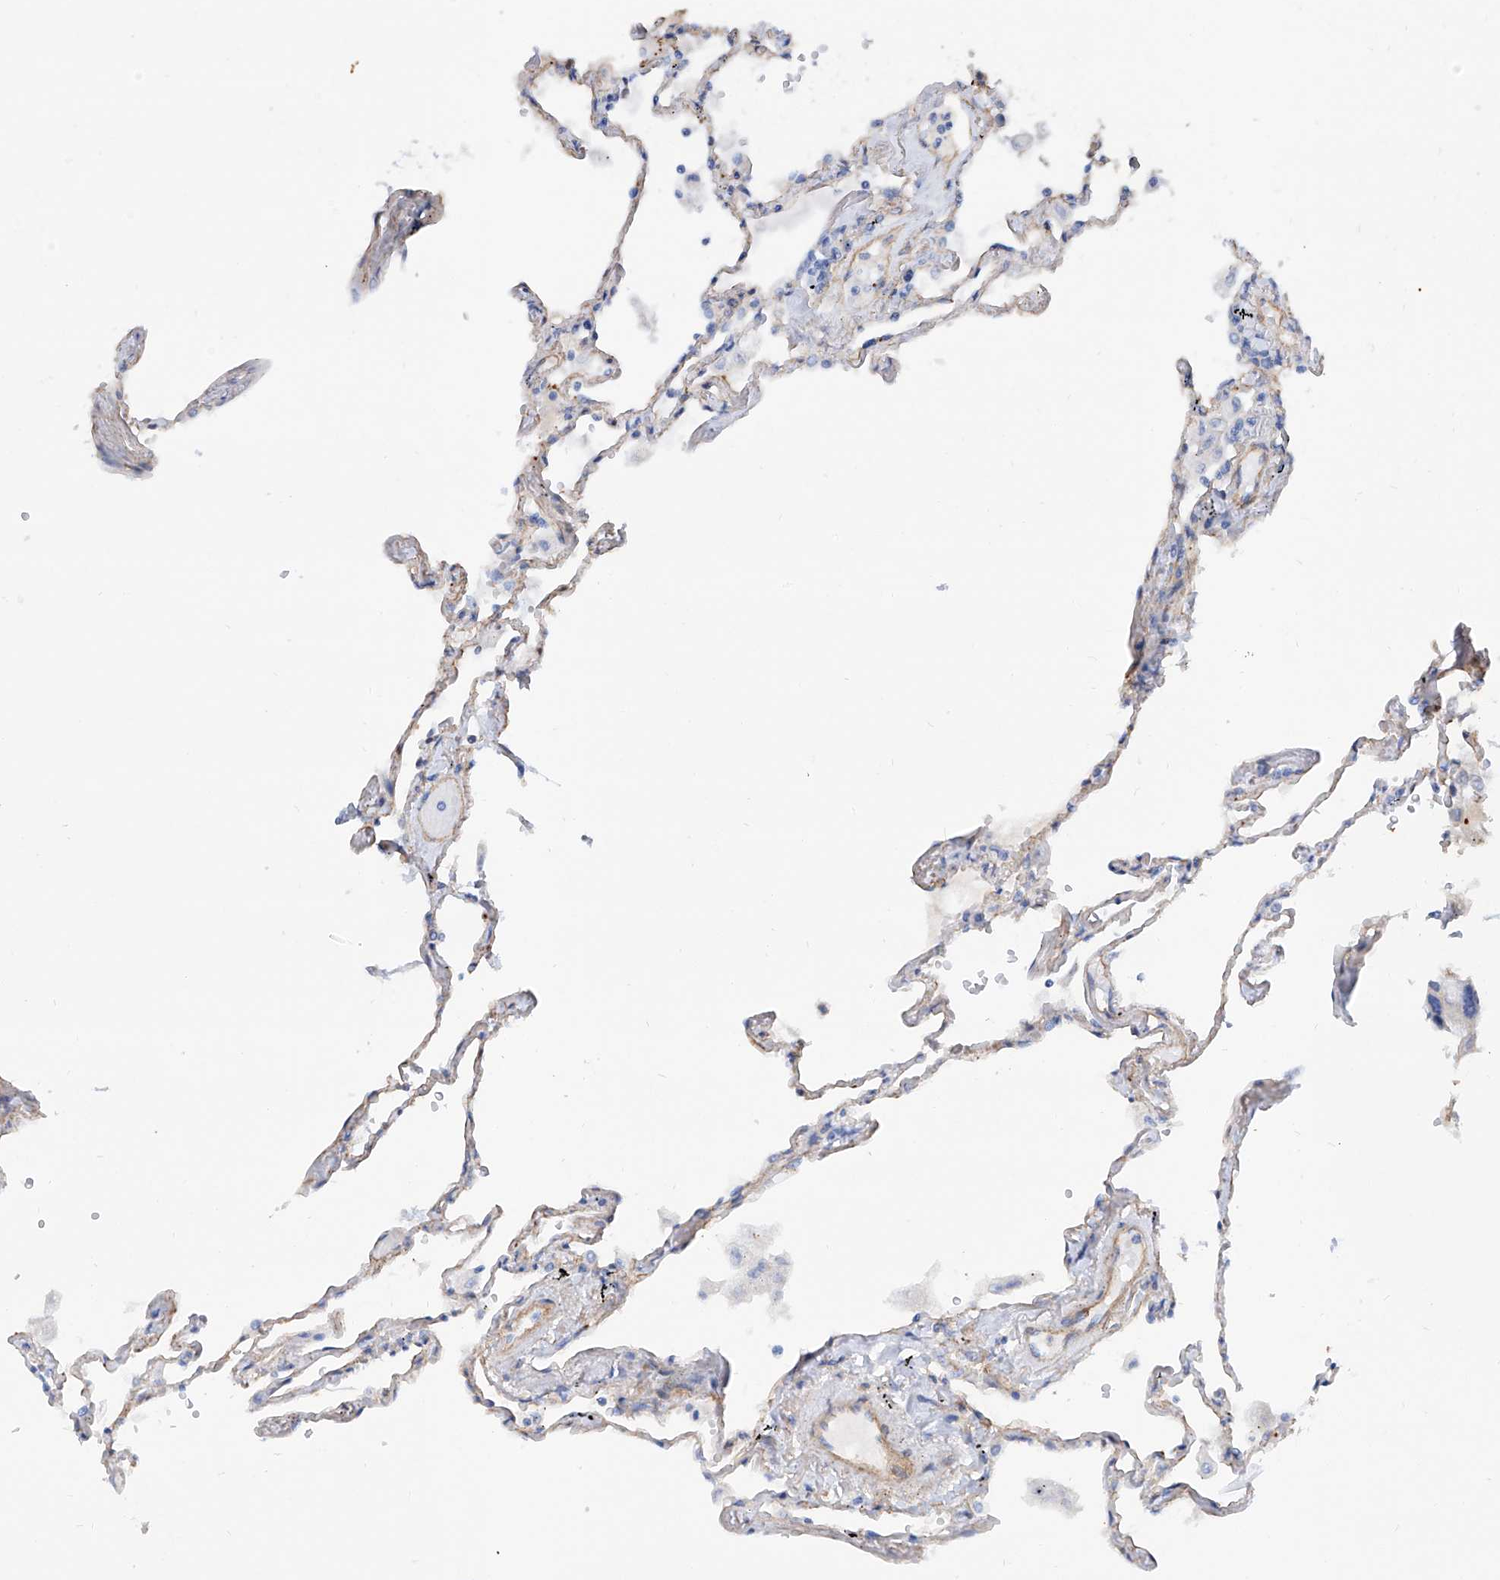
{"staining": {"intensity": "negative", "quantity": "none", "location": "none"}, "tissue": "lung", "cell_type": "Alveolar cells", "image_type": "normal", "snomed": [{"axis": "morphology", "description": "Normal tissue, NOS"}, {"axis": "topography", "description": "Lung"}], "caption": "DAB immunohistochemical staining of normal human lung exhibits no significant positivity in alveolar cells.", "gene": "TAS2R60", "patient": {"sex": "female", "age": 67}}